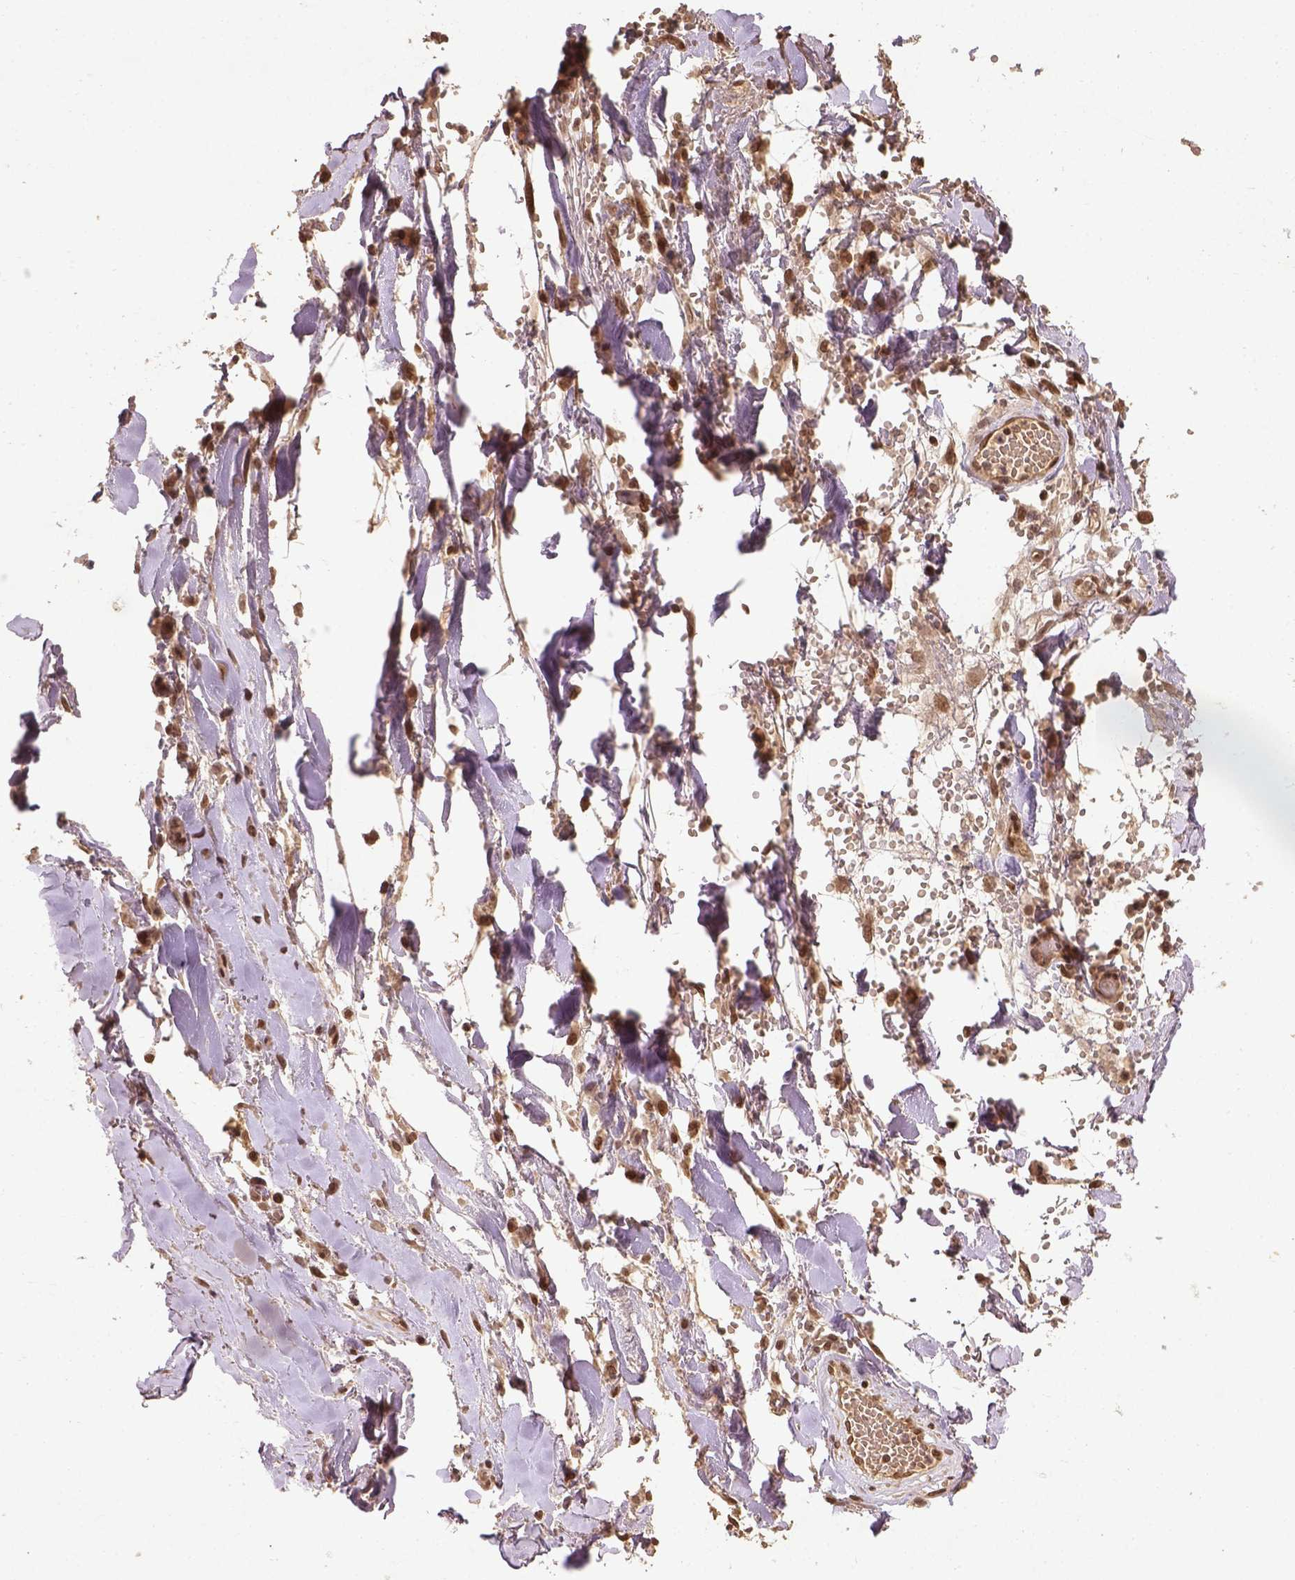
{"staining": {"intensity": "strong", "quantity": ">75%", "location": "nuclear"}, "tissue": "adipose tissue", "cell_type": "Adipocytes", "image_type": "normal", "snomed": [{"axis": "morphology", "description": "Normal tissue, NOS"}, {"axis": "topography", "description": "Cartilage tissue"}, {"axis": "topography", "description": "Nasopharynx"}, {"axis": "topography", "description": "Thyroid gland"}], "caption": "The histopathology image exhibits immunohistochemical staining of benign adipose tissue. There is strong nuclear expression is present in approximately >75% of adipocytes.", "gene": "BANF1", "patient": {"sex": "male", "age": 63}}